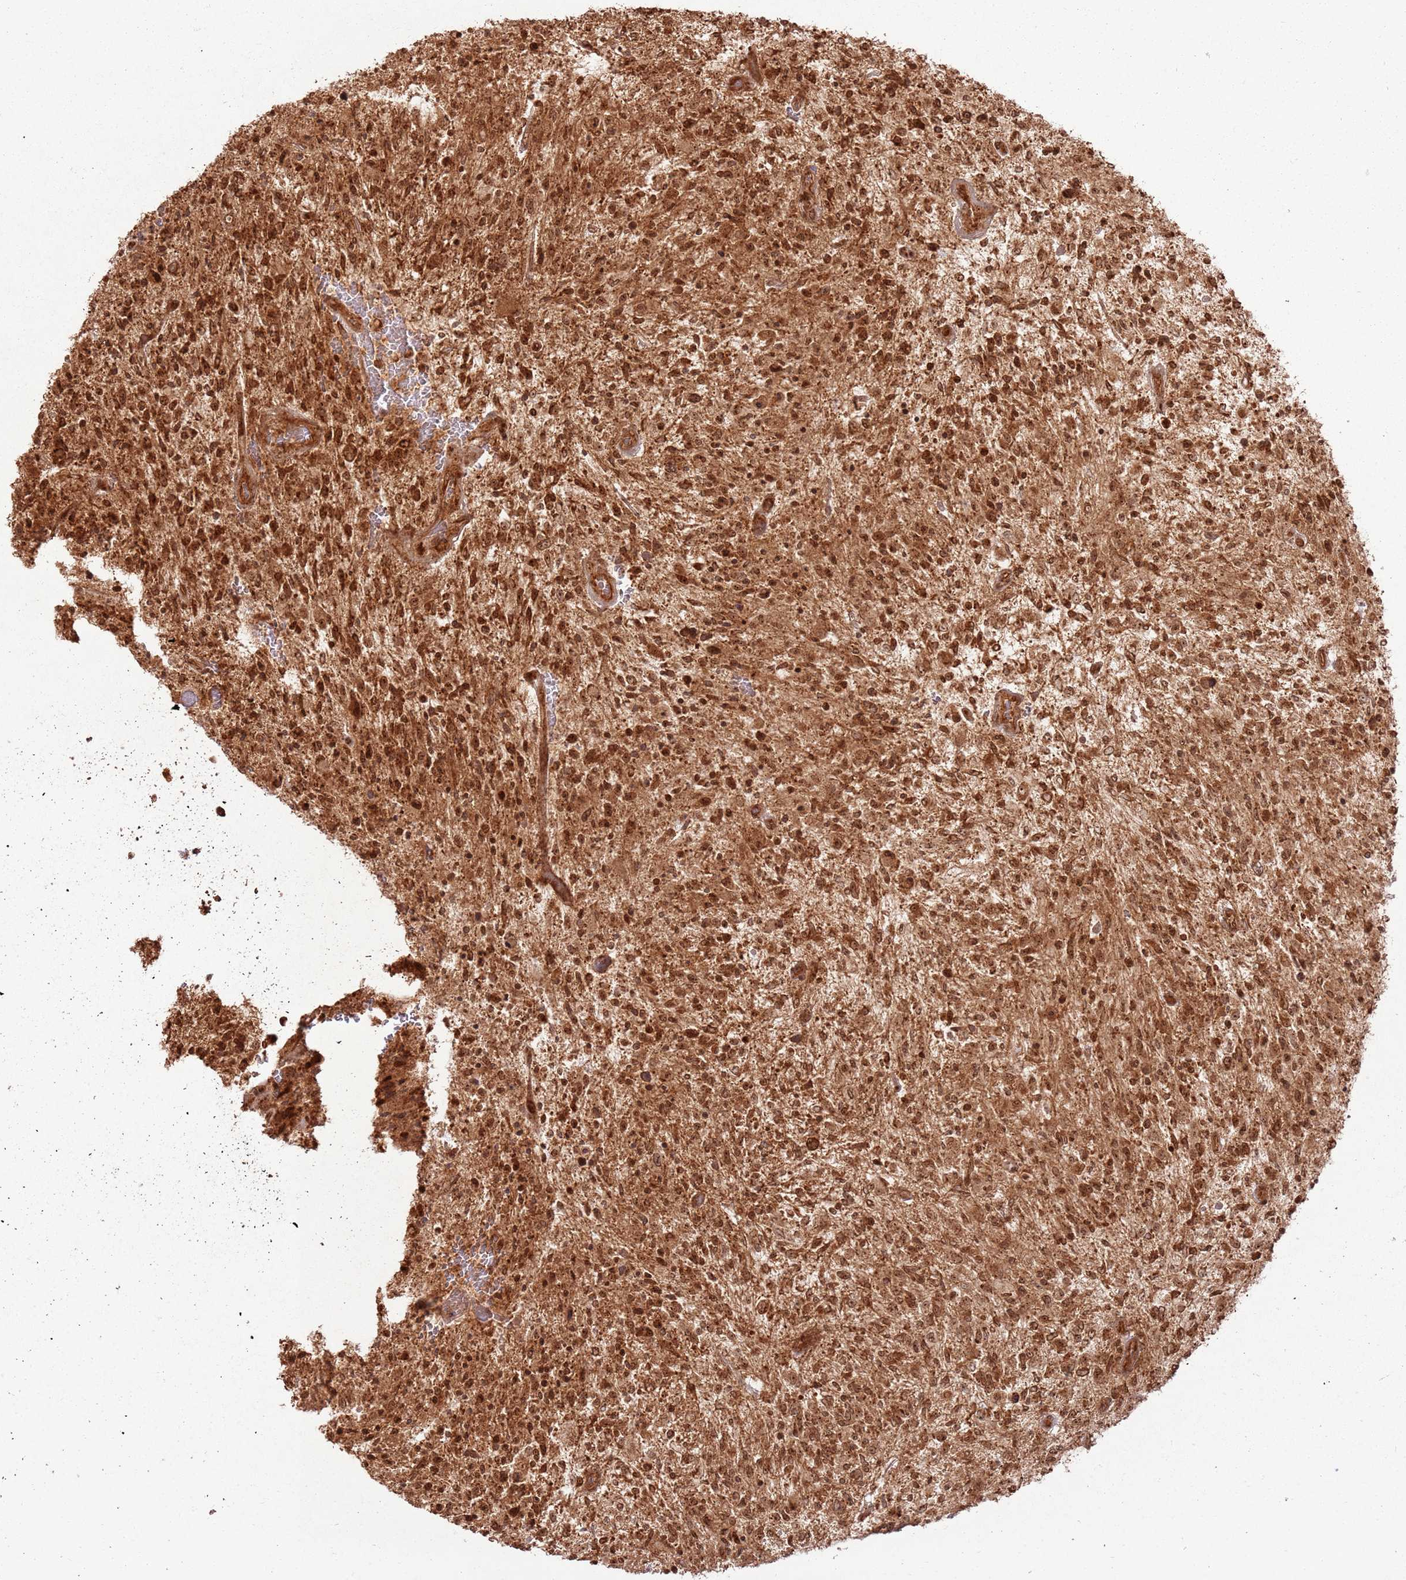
{"staining": {"intensity": "strong", "quantity": ">75%", "location": "cytoplasmic/membranous,nuclear"}, "tissue": "glioma", "cell_type": "Tumor cells", "image_type": "cancer", "snomed": [{"axis": "morphology", "description": "Glioma, malignant, High grade"}, {"axis": "topography", "description": "Brain"}], "caption": "The immunohistochemical stain shows strong cytoplasmic/membranous and nuclear staining in tumor cells of malignant glioma (high-grade) tissue.", "gene": "TBC1D13", "patient": {"sex": "male", "age": 47}}